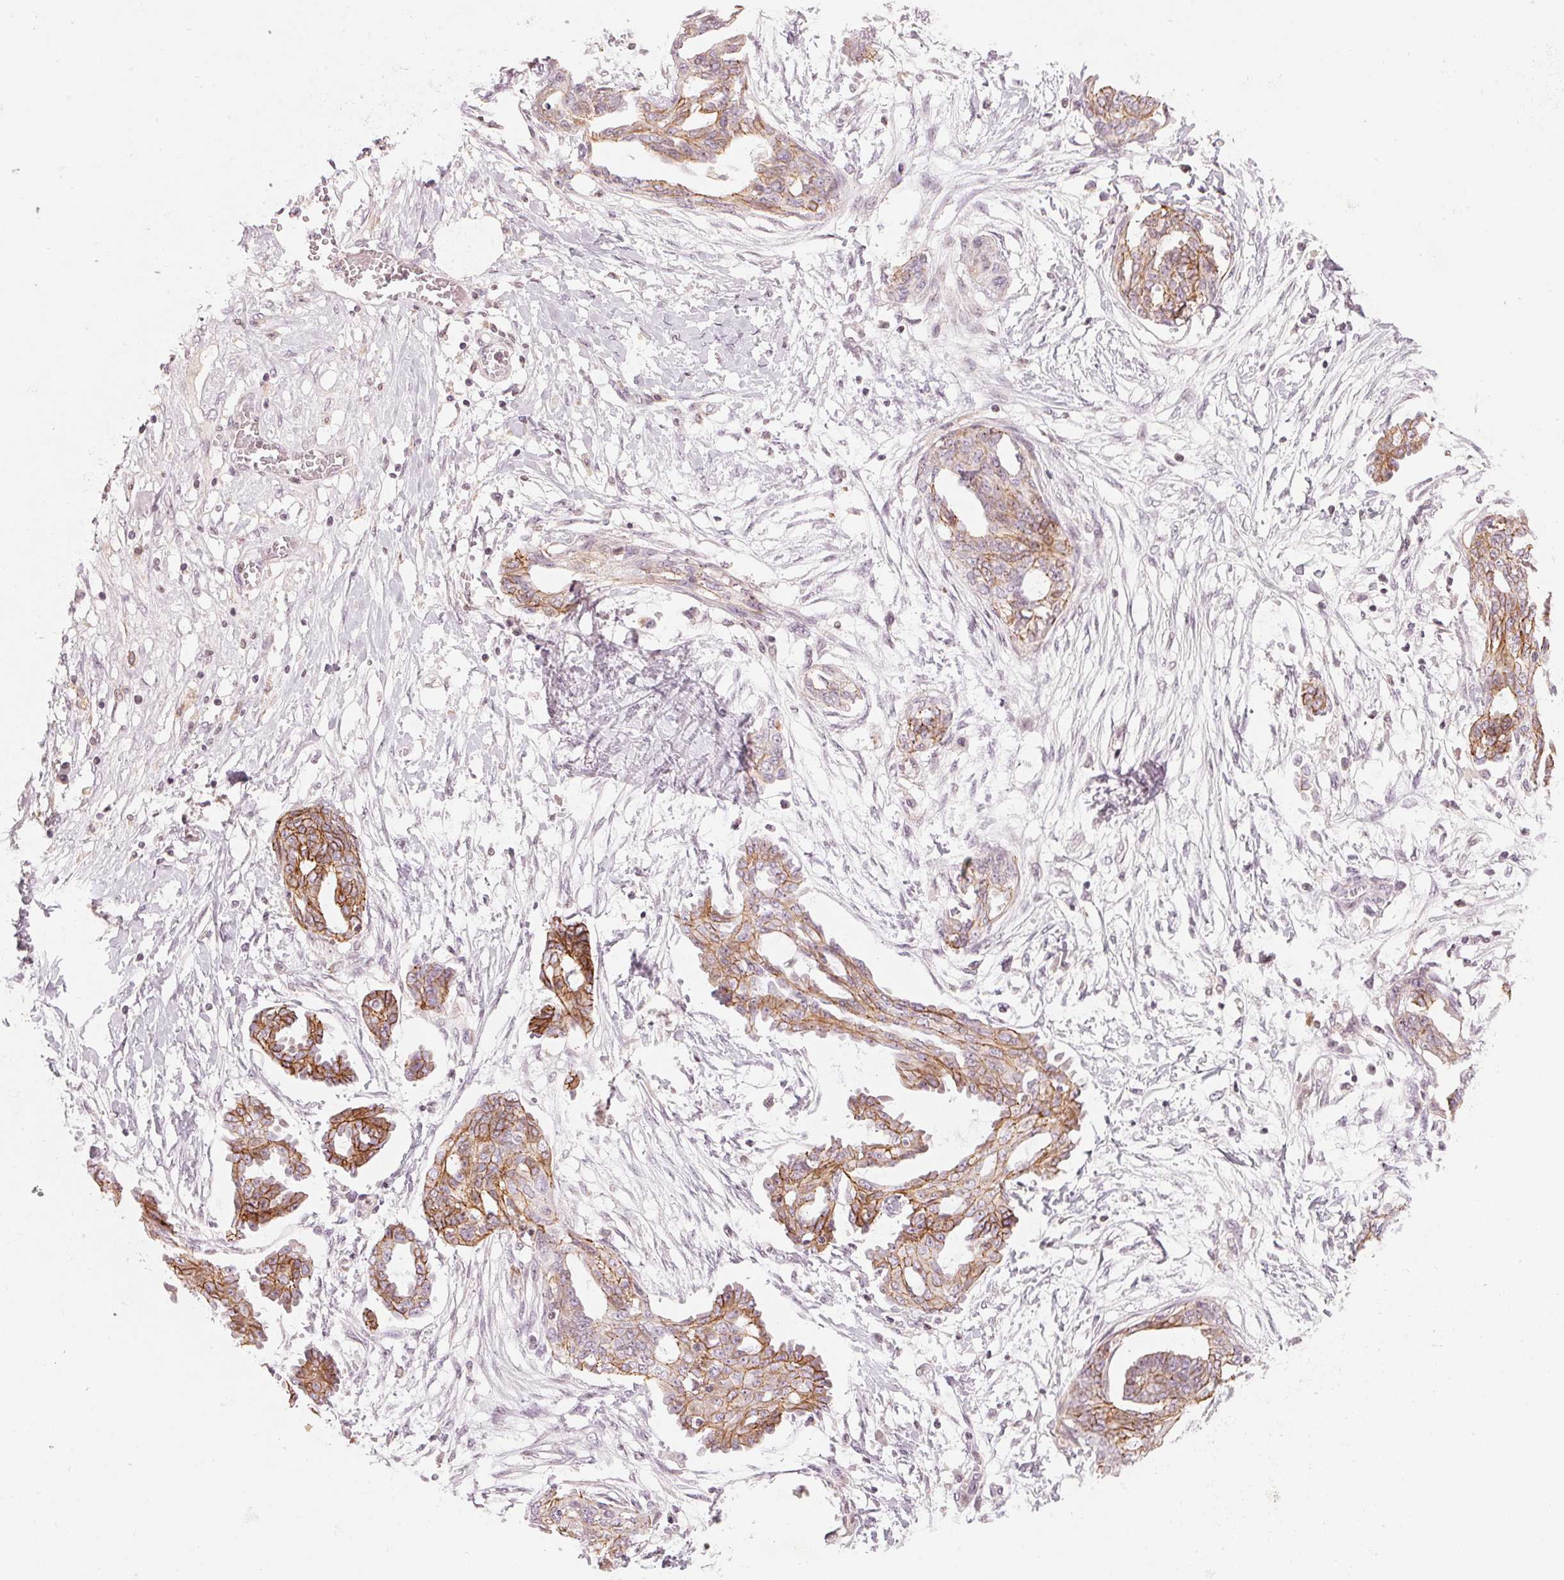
{"staining": {"intensity": "moderate", "quantity": ">75%", "location": "cytoplasmic/membranous"}, "tissue": "ovarian cancer", "cell_type": "Tumor cells", "image_type": "cancer", "snomed": [{"axis": "morphology", "description": "Cystadenocarcinoma, serous, NOS"}, {"axis": "topography", "description": "Ovary"}], "caption": "Immunohistochemistry micrograph of neoplastic tissue: ovarian cancer (serous cystadenocarcinoma) stained using immunohistochemistry (IHC) displays medium levels of moderate protein expression localized specifically in the cytoplasmic/membranous of tumor cells, appearing as a cytoplasmic/membranous brown color.", "gene": "SLC17A4", "patient": {"sex": "female", "age": 71}}